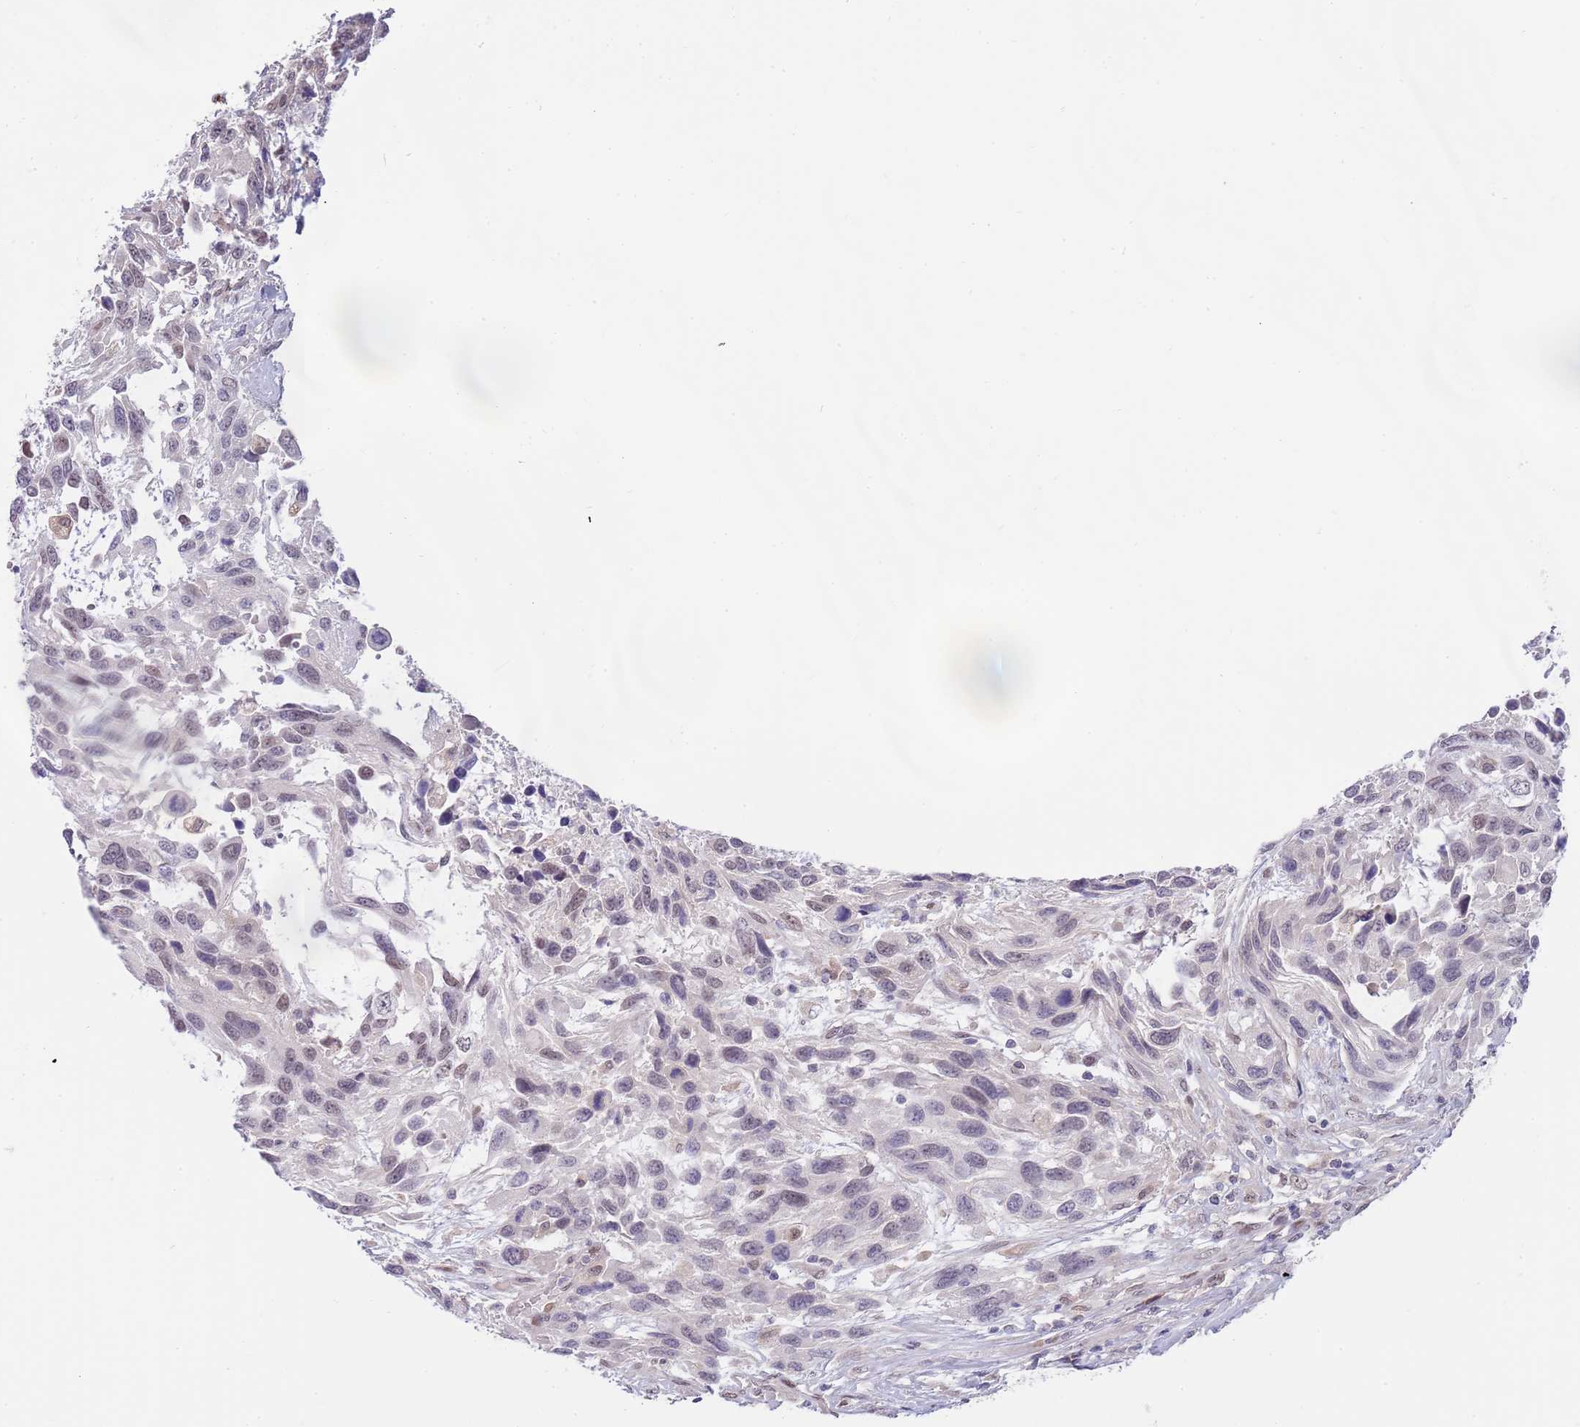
{"staining": {"intensity": "weak", "quantity": "25%-75%", "location": "nuclear"}, "tissue": "urothelial cancer", "cell_type": "Tumor cells", "image_type": "cancer", "snomed": [{"axis": "morphology", "description": "Urothelial carcinoma, High grade"}, {"axis": "topography", "description": "Urinary bladder"}], "caption": "Protein expression by IHC displays weak nuclear staining in about 25%-75% of tumor cells in high-grade urothelial carcinoma.", "gene": "NLRP6", "patient": {"sex": "female", "age": 70}}